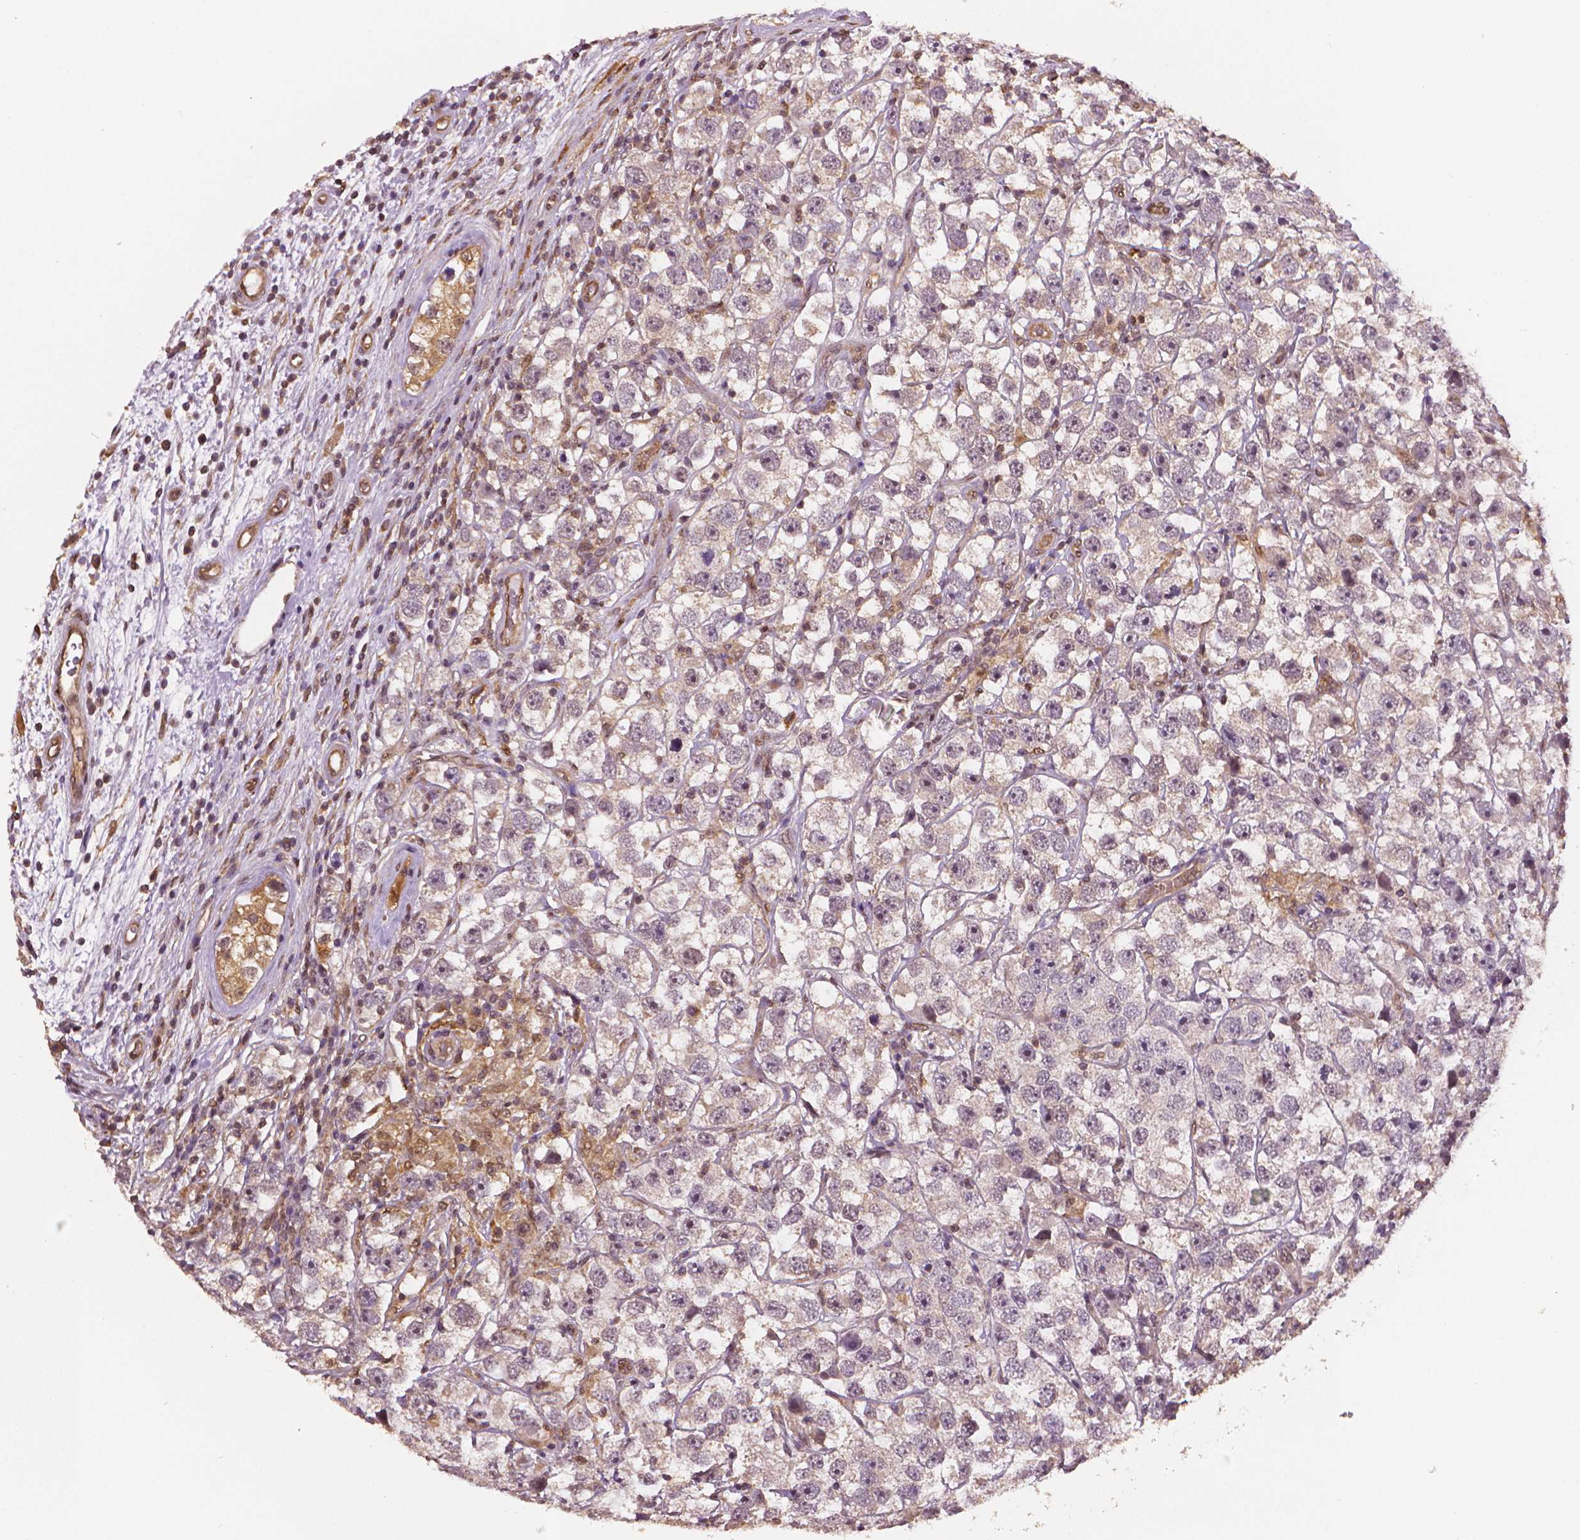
{"staining": {"intensity": "negative", "quantity": "none", "location": "none"}, "tissue": "testis cancer", "cell_type": "Tumor cells", "image_type": "cancer", "snomed": [{"axis": "morphology", "description": "Seminoma, NOS"}, {"axis": "topography", "description": "Testis"}], "caption": "IHC of testis cancer (seminoma) exhibits no positivity in tumor cells.", "gene": "STAT3", "patient": {"sex": "male", "age": 26}}